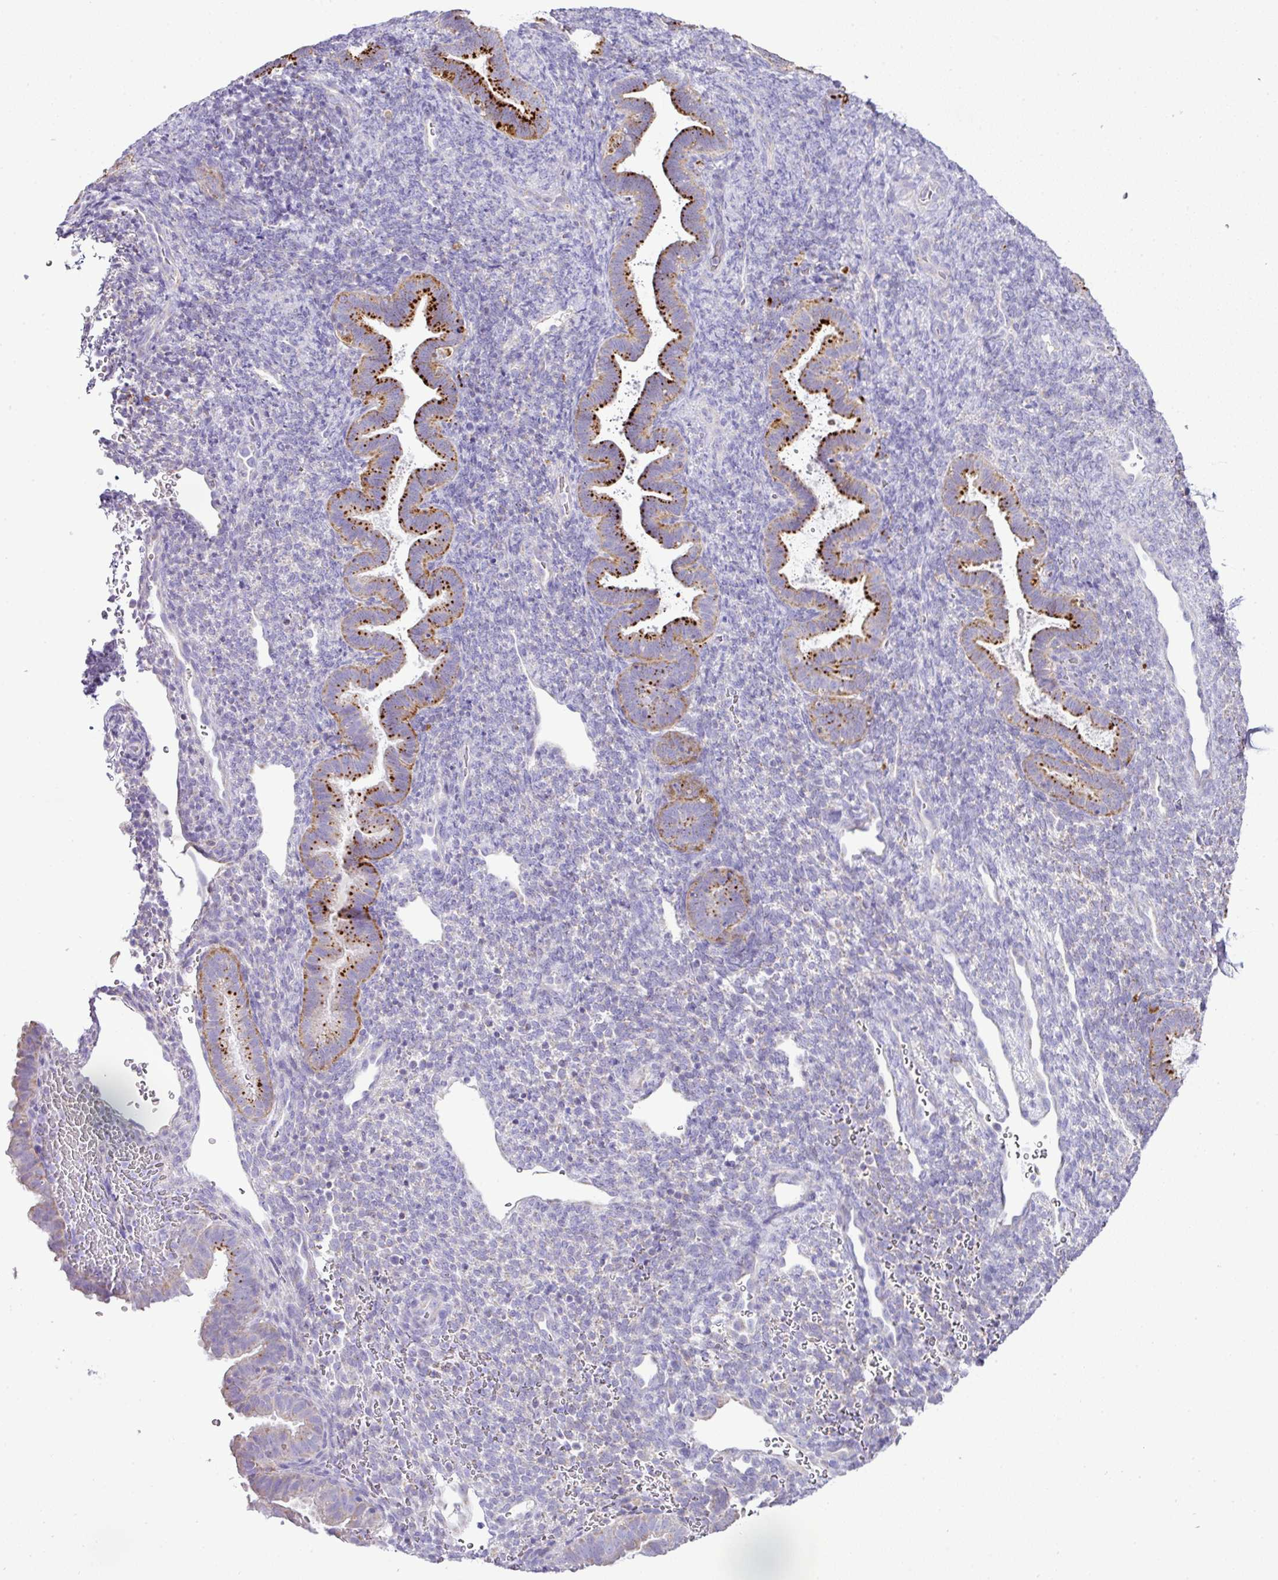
{"staining": {"intensity": "negative", "quantity": "none", "location": "none"}, "tissue": "endometrium", "cell_type": "Cells in endometrial stroma", "image_type": "normal", "snomed": [{"axis": "morphology", "description": "Normal tissue, NOS"}, {"axis": "topography", "description": "Endometrium"}], "caption": "This is a image of IHC staining of unremarkable endometrium, which shows no positivity in cells in endometrial stroma. (IHC, brightfield microscopy, high magnification).", "gene": "PGAP4", "patient": {"sex": "female", "age": 34}}